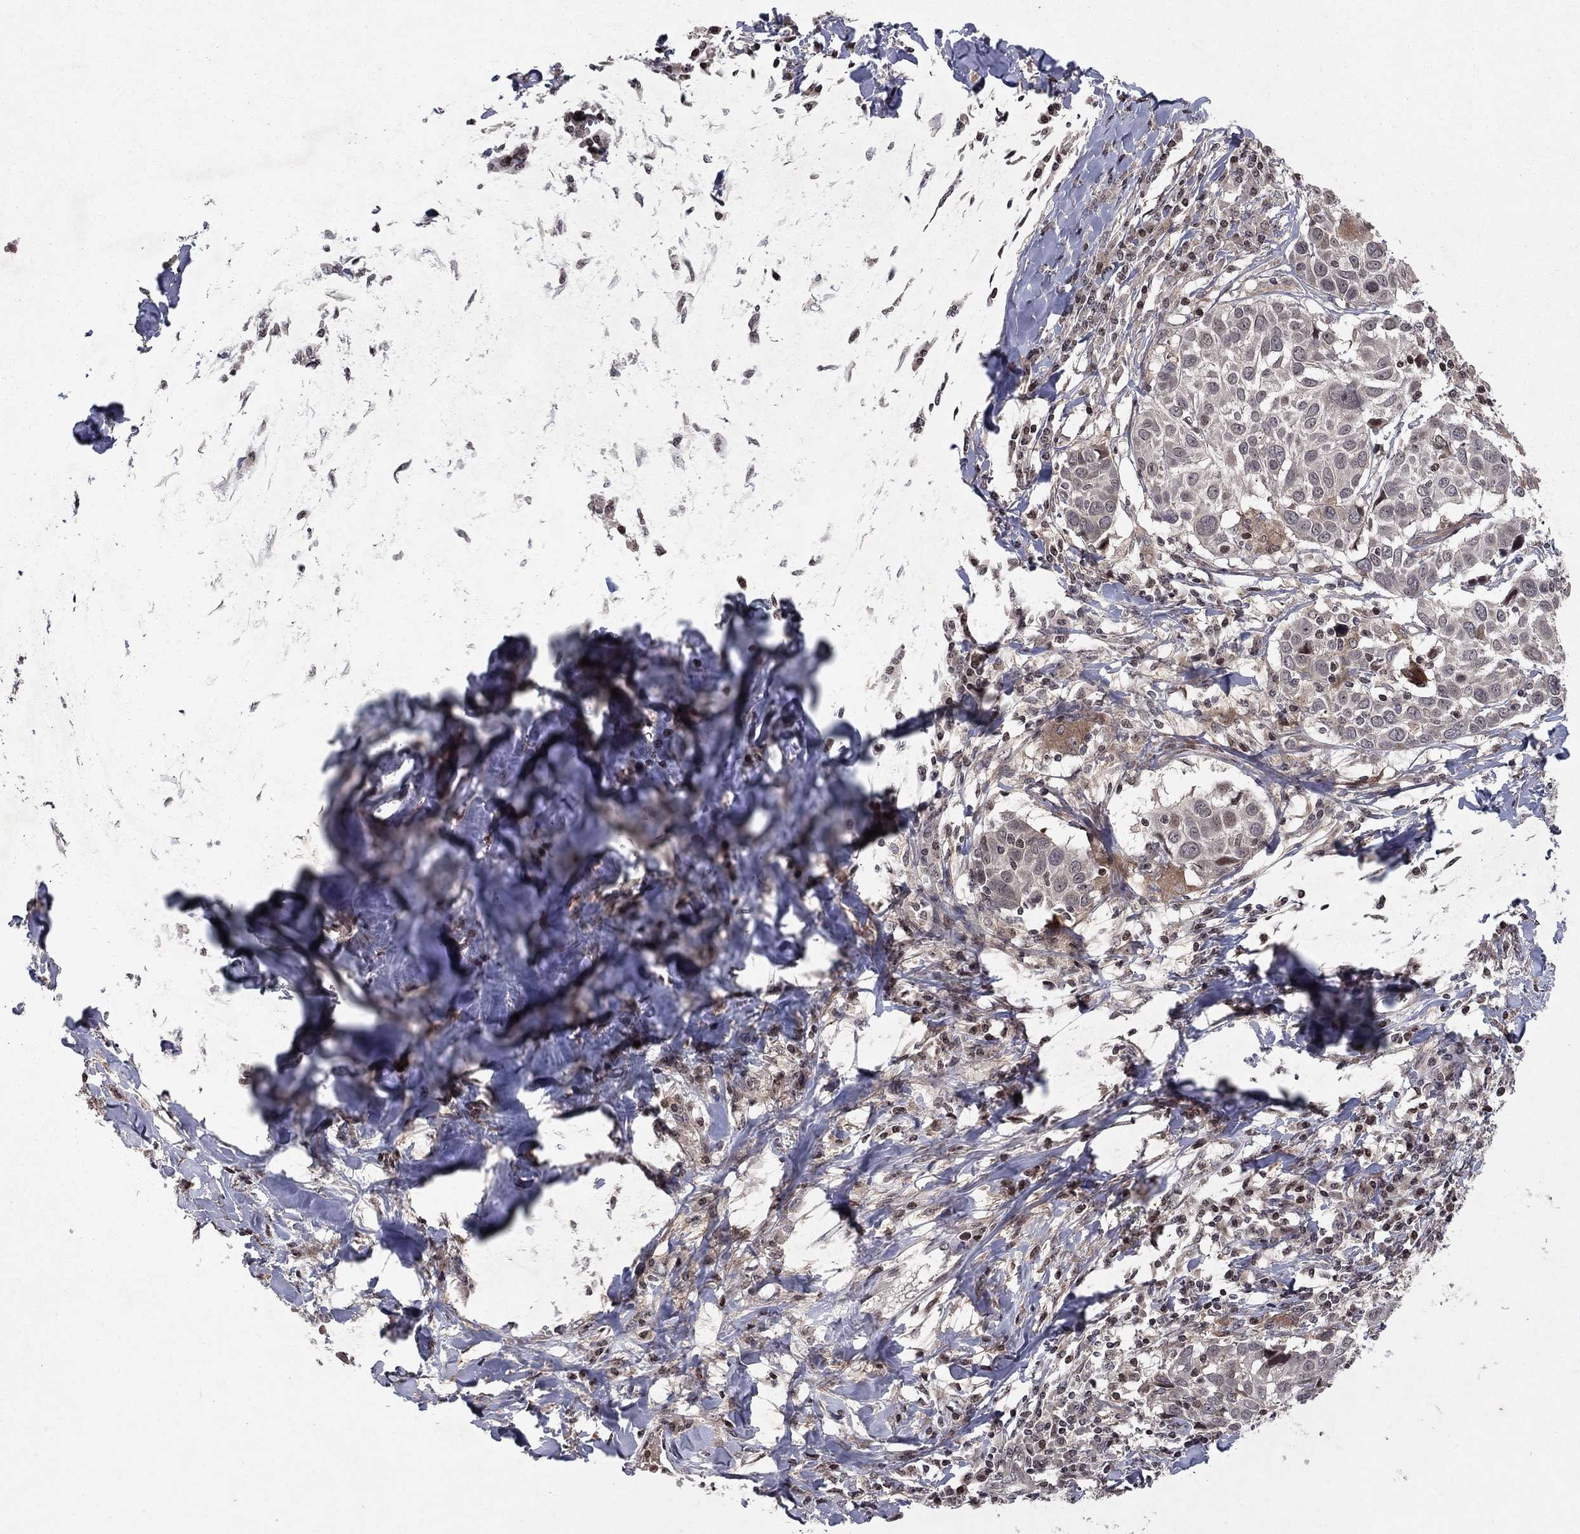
{"staining": {"intensity": "negative", "quantity": "none", "location": "none"}, "tissue": "lung cancer", "cell_type": "Tumor cells", "image_type": "cancer", "snomed": [{"axis": "morphology", "description": "Squamous cell carcinoma, NOS"}, {"axis": "topography", "description": "Lung"}], "caption": "Histopathology image shows no significant protein expression in tumor cells of lung squamous cell carcinoma. (Stains: DAB (3,3'-diaminobenzidine) IHC with hematoxylin counter stain, Microscopy: brightfield microscopy at high magnification).", "gene": "SORBS1", "patient": {"sex": "male", "age": 57}}